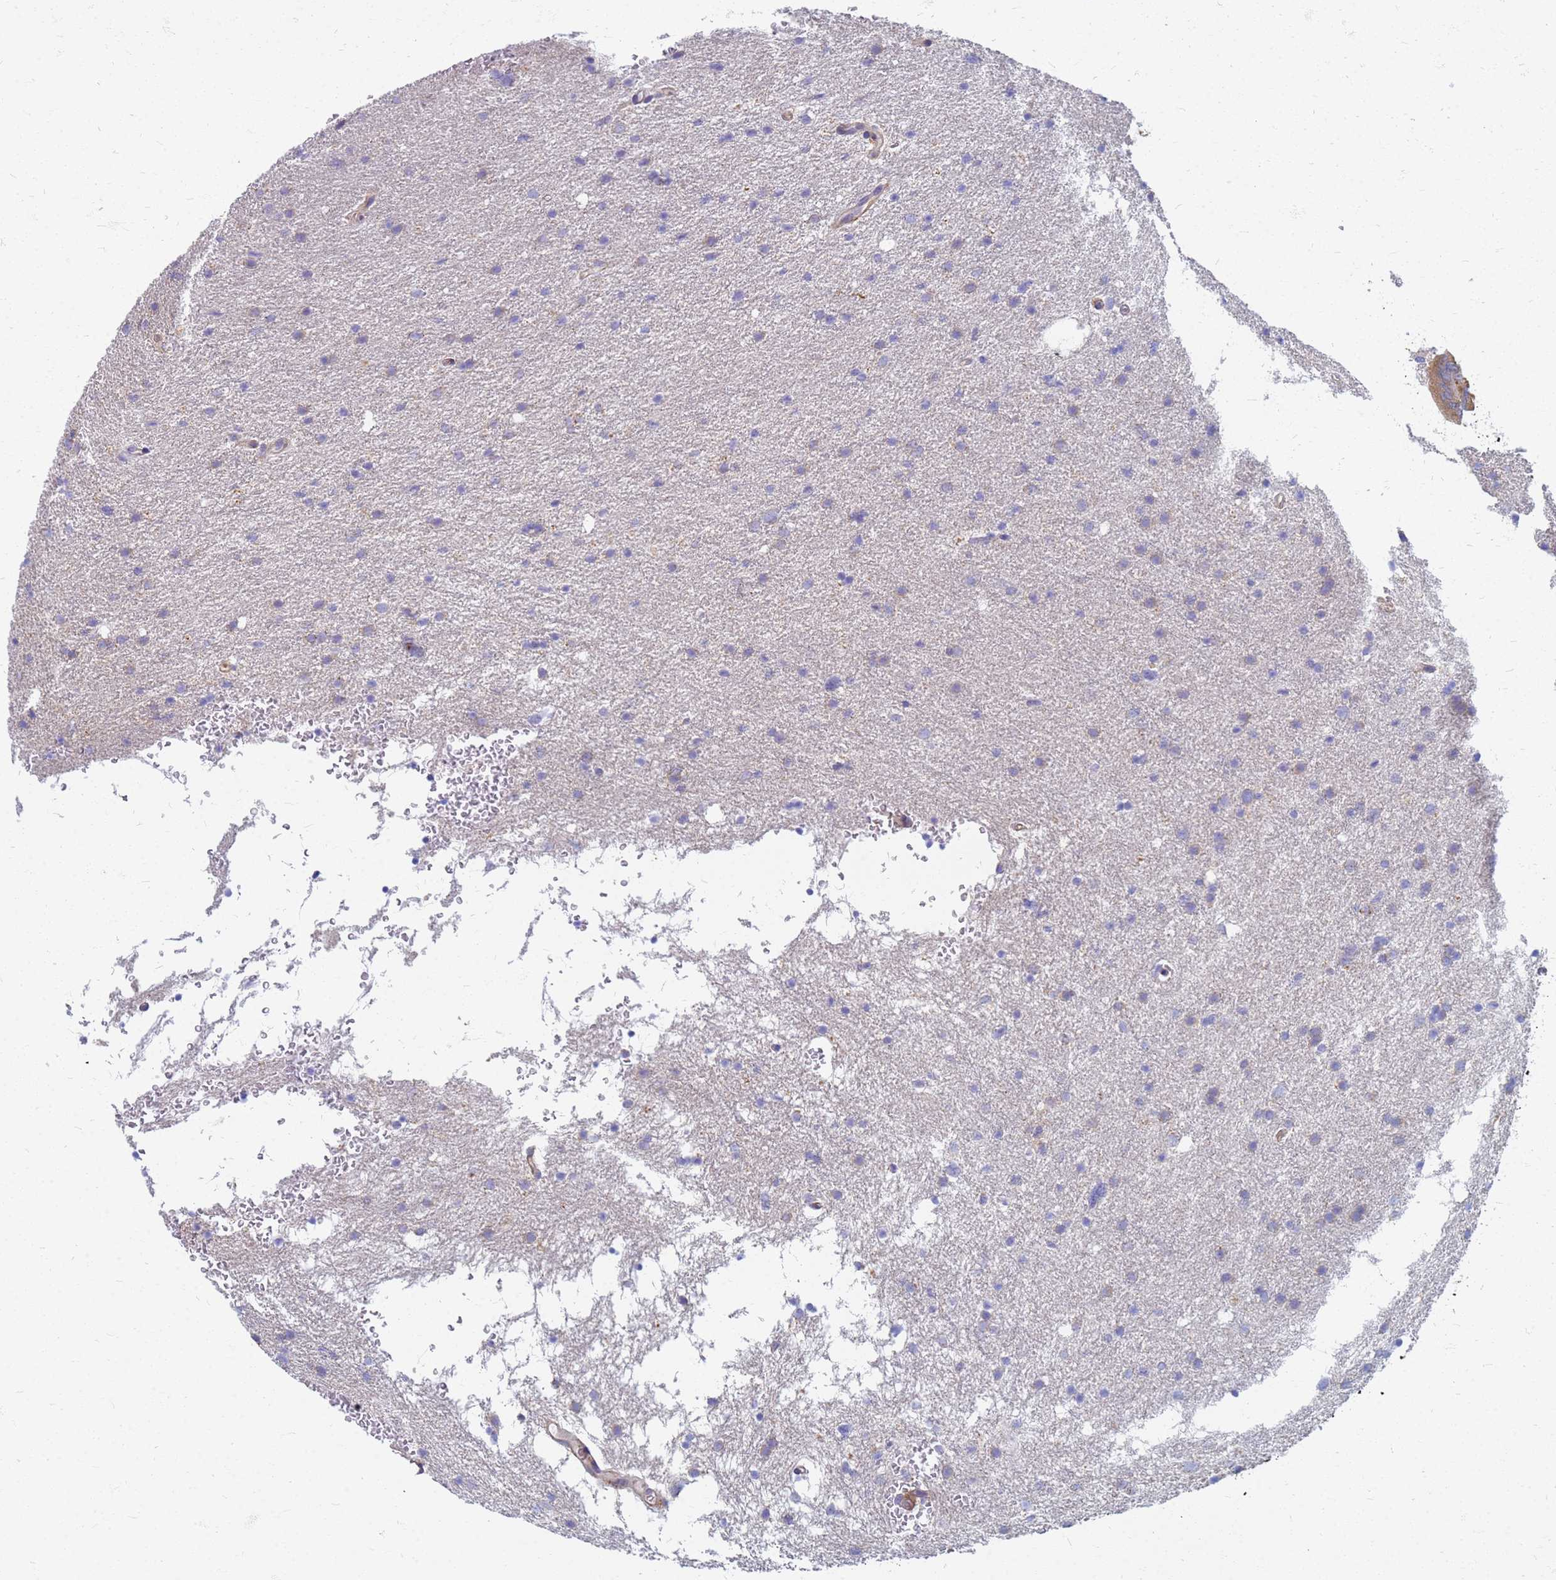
{"staining": {"intensity": "negative", "quantity": "none", "location": "none"}, "tissue": "glioma", "cell_type": "Tumor cells", "image_type": "cancer", "snomed": [{"axis": "morphology", "description": "Glioma, malignant, High grade"}, {"axis": "topography", "description": "Cerebral cortex"}], "caption": "This is an immunohistochemistry (IHC) histopathology image of malignant glioma (high-grade). There is no staining in tumor cells.", "gene": "EEA1", "patient": {"sex": "female", "age": 36}}